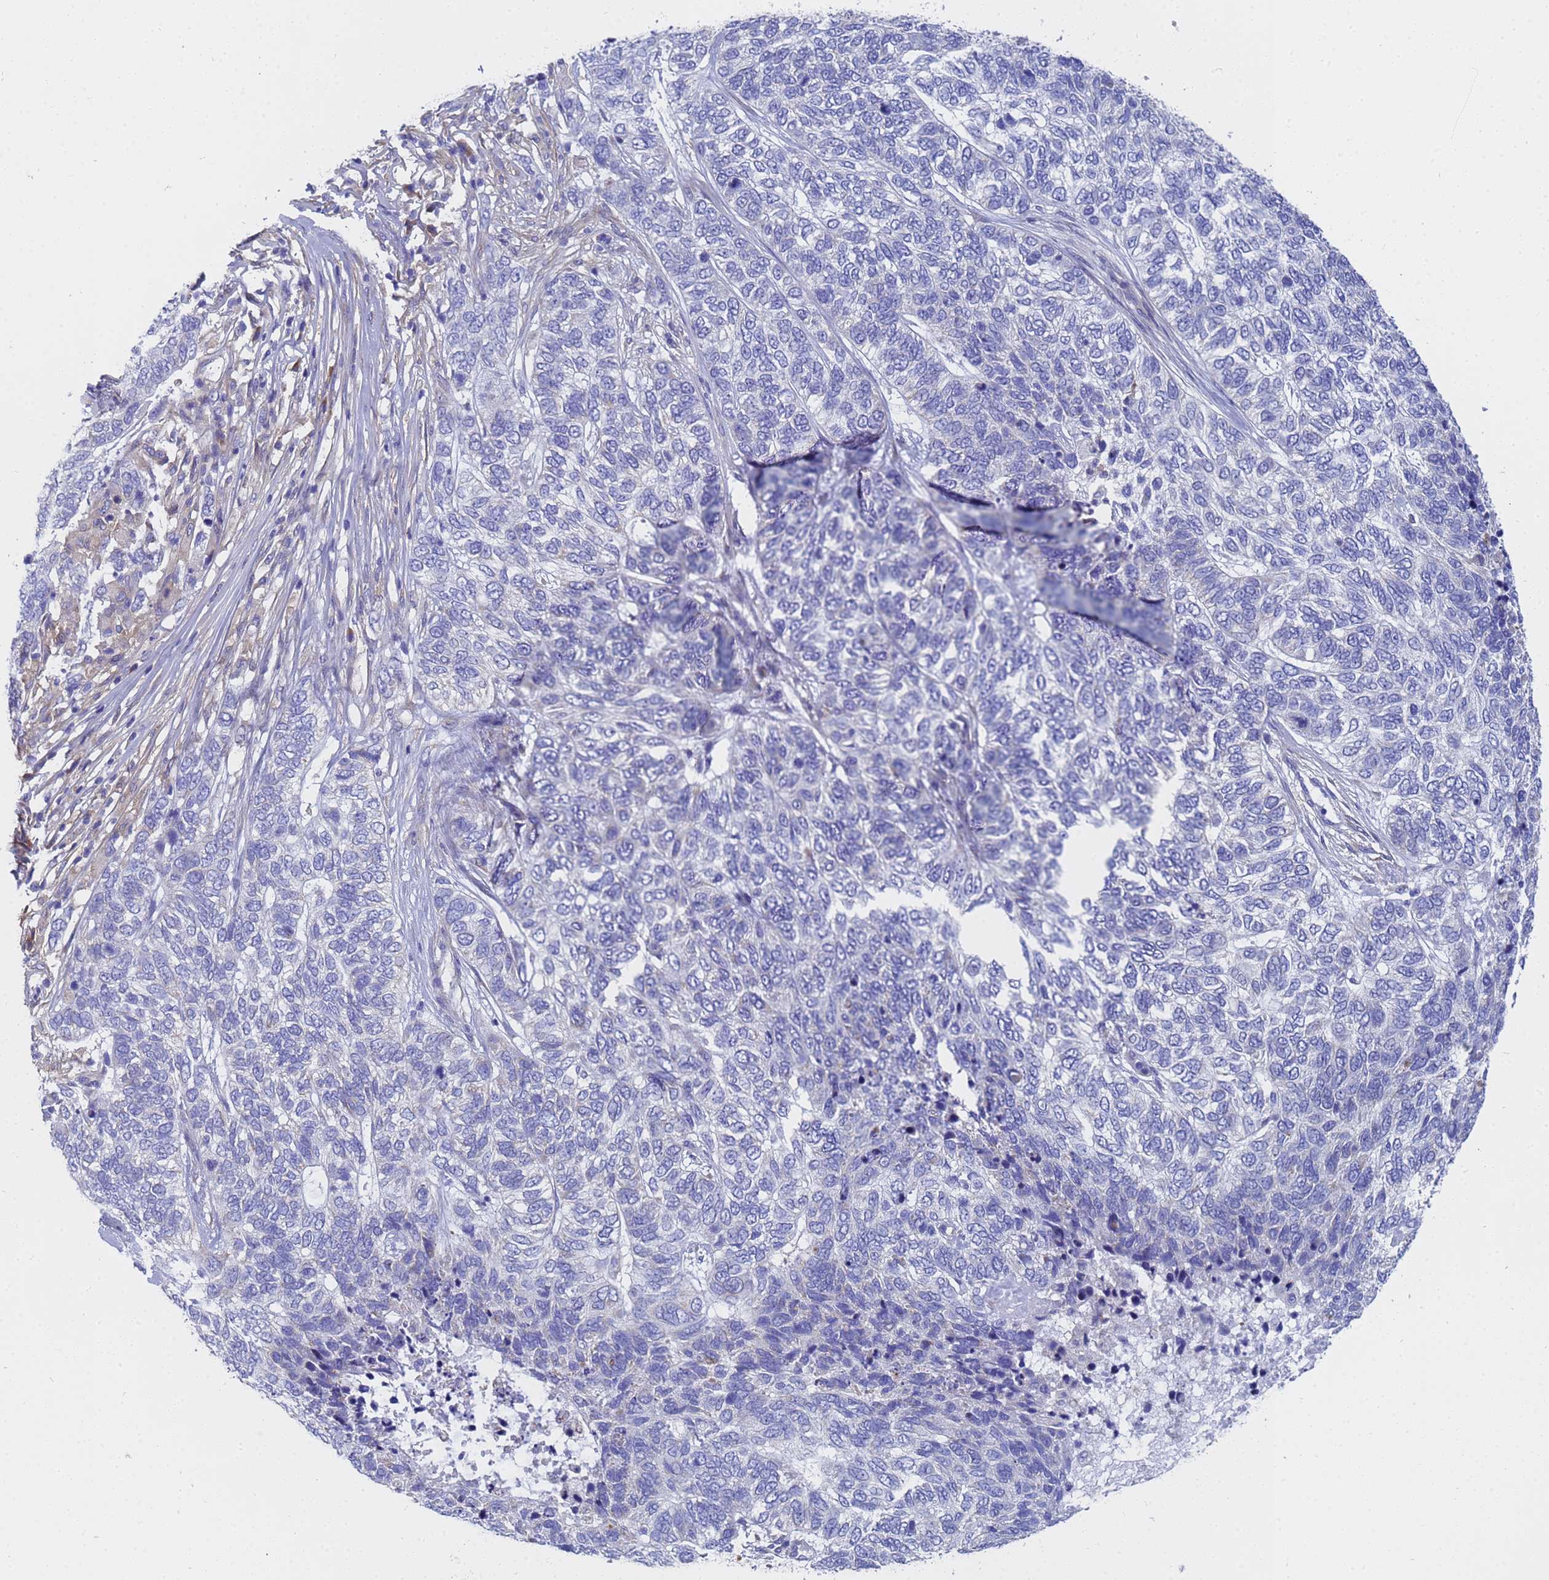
{"staining": {"intensity": "negative", "quantity": "none", "location": "none"}, "tissue": "skin cancer", "cell_type": "Tumor cells", "image_type": "cancer", "snomed": [{"axis": "morphology", "description": "Basal cell carcinoma"}, {"axis": "topography", "description": "Skin"}], "caption": "Immunohistochemistry (IHC) photomicrograph of human skin cancer stained for a protein (brown), which displays no expression in tumor cells. (Brightfield microscopy of DAB immunohistochemistry (IHC) at high magnification).", "gene": "TM4SF4", "patient": {"sex": "female", "age": 65}}